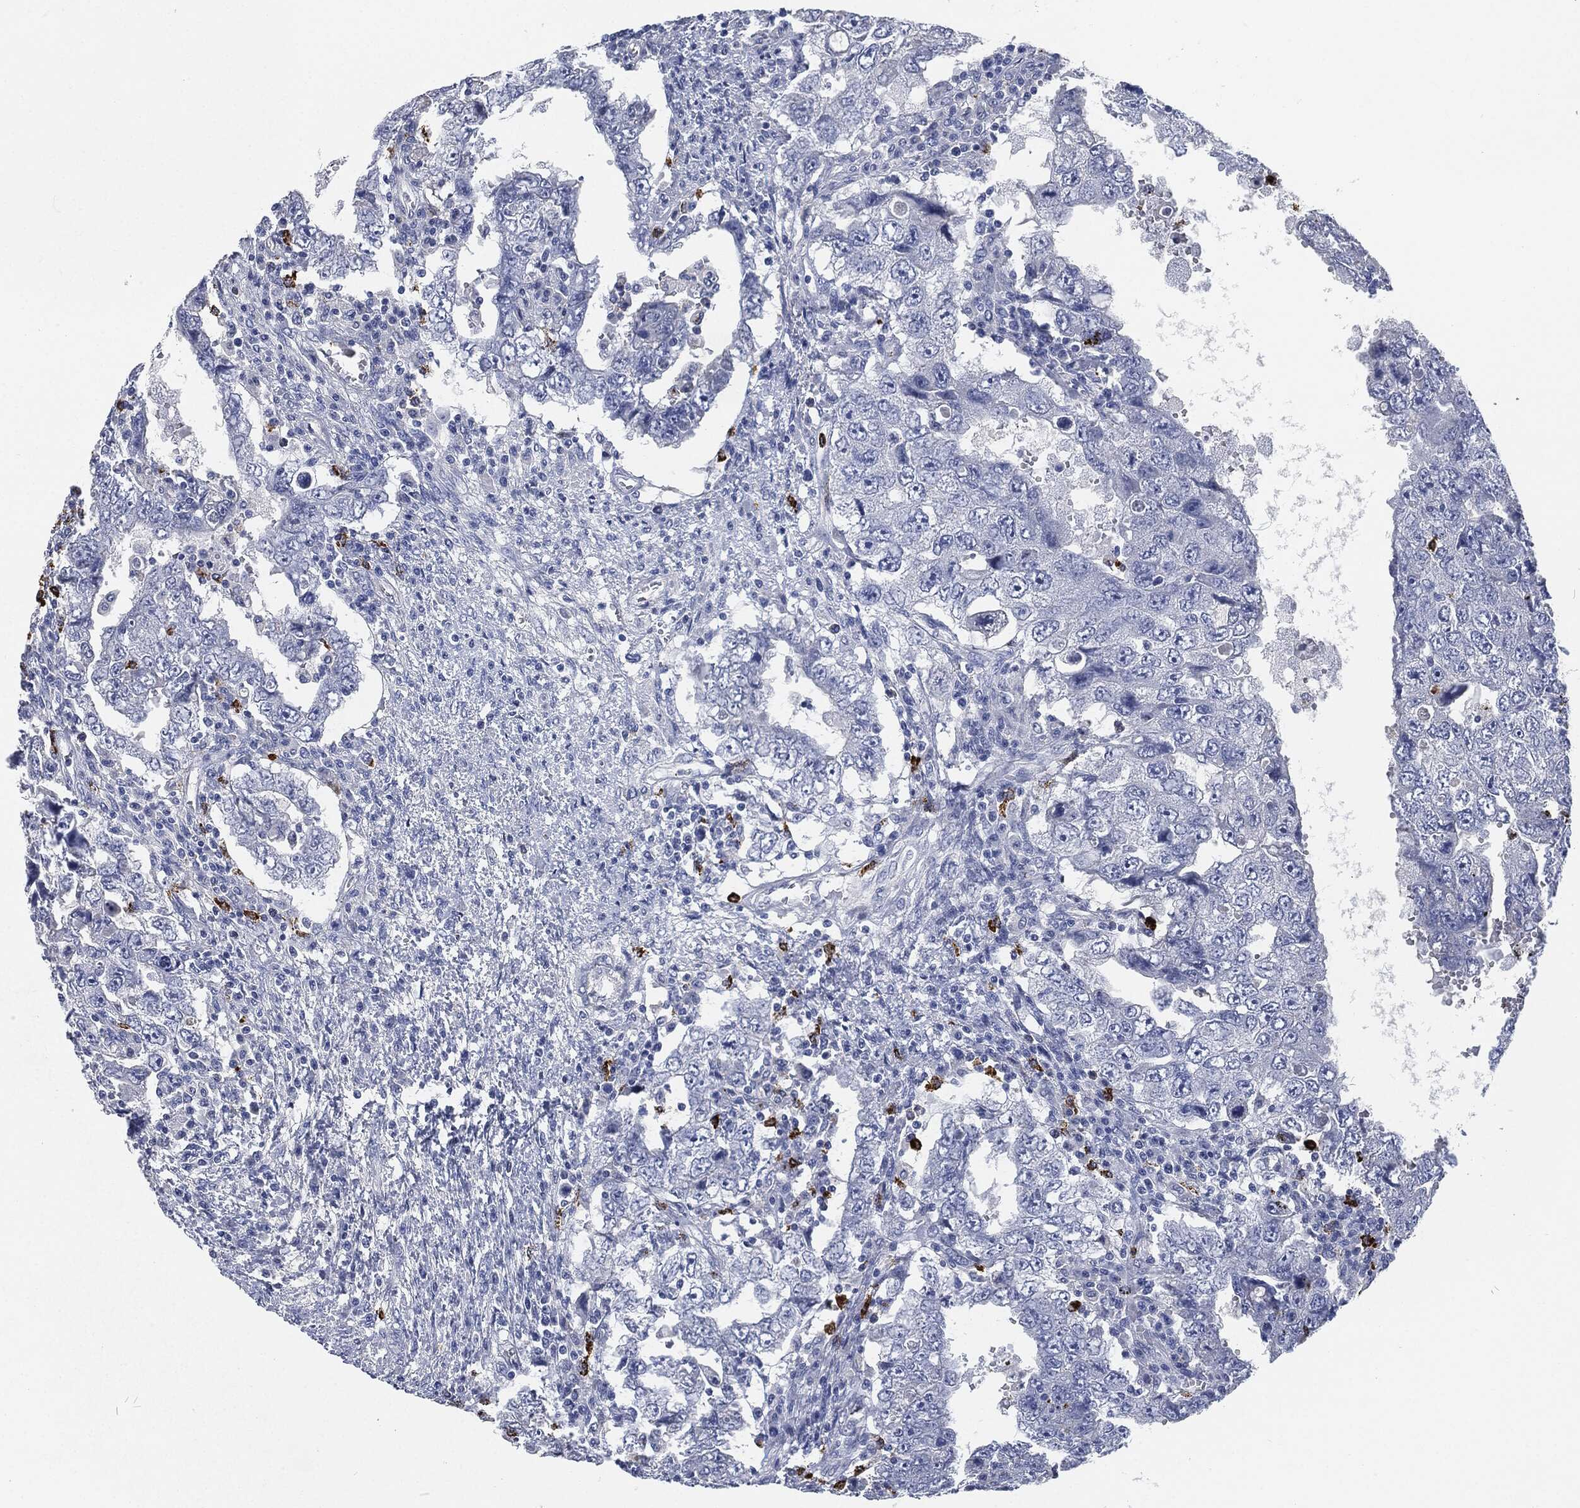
{"staining": {"intensity": "negative", "quantity": "none", "location": "none"}, "tissue": "testis cancer", "cell_type": "Tumor cells", "image_type": "cancer", "snomed": [{"axis": "morphology", "description": "Carcinoma, Embryonal, NOS"}, {"axis": "topography", "description": "Testis"}], "caption": "Protein analysis of testis cancer displays no significant staining in tumor cells. (DAB (3,3'-diaminobenzidine) IHC, high magnification).", "gene": "MPO", "patient": {"sex": "male", "age": 26}}